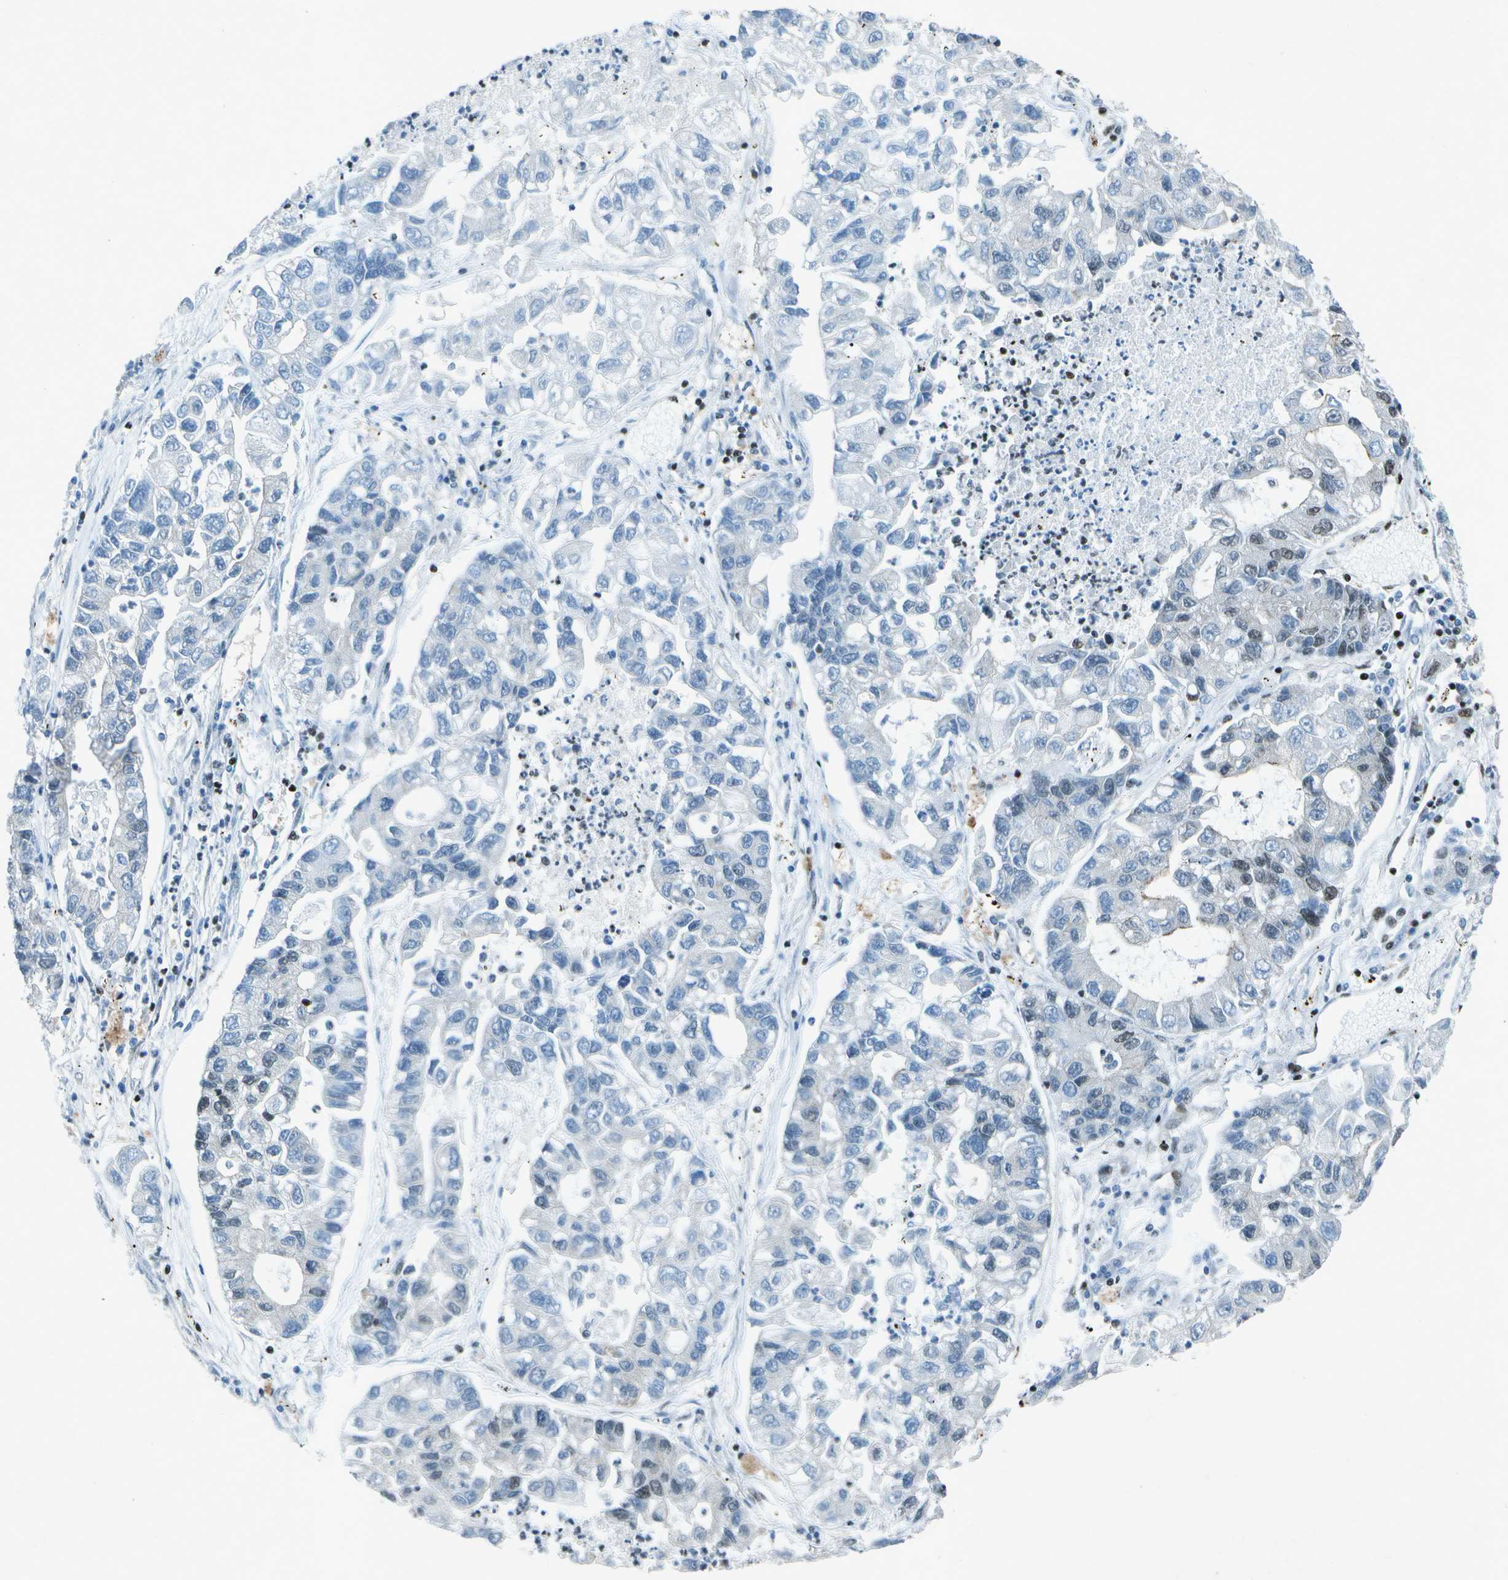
{"staining": {"intensity": "negative", "quantity": "none", "location": "none"}, "tissue": "lung cancer", "cell_type": "Tumor cells", "image_type": "cancer", "snomed": [{"axis": "morphology", "description": "Adenocarcinoma, NOS"}, {"axis": "topography", "description": "Lung"}], "caption": "Immunohistochemistry (IHC) of human adenocarcinoma (lung) reveals no positivity in tumor cells. The staining was performed using DAB to visualize the protein expression in brown, while the nuclei were stained in blue with hematoxylin (Magnification: 20x).", "gene": "MTA2", "patient": {"sex": "female", "age": 51}}